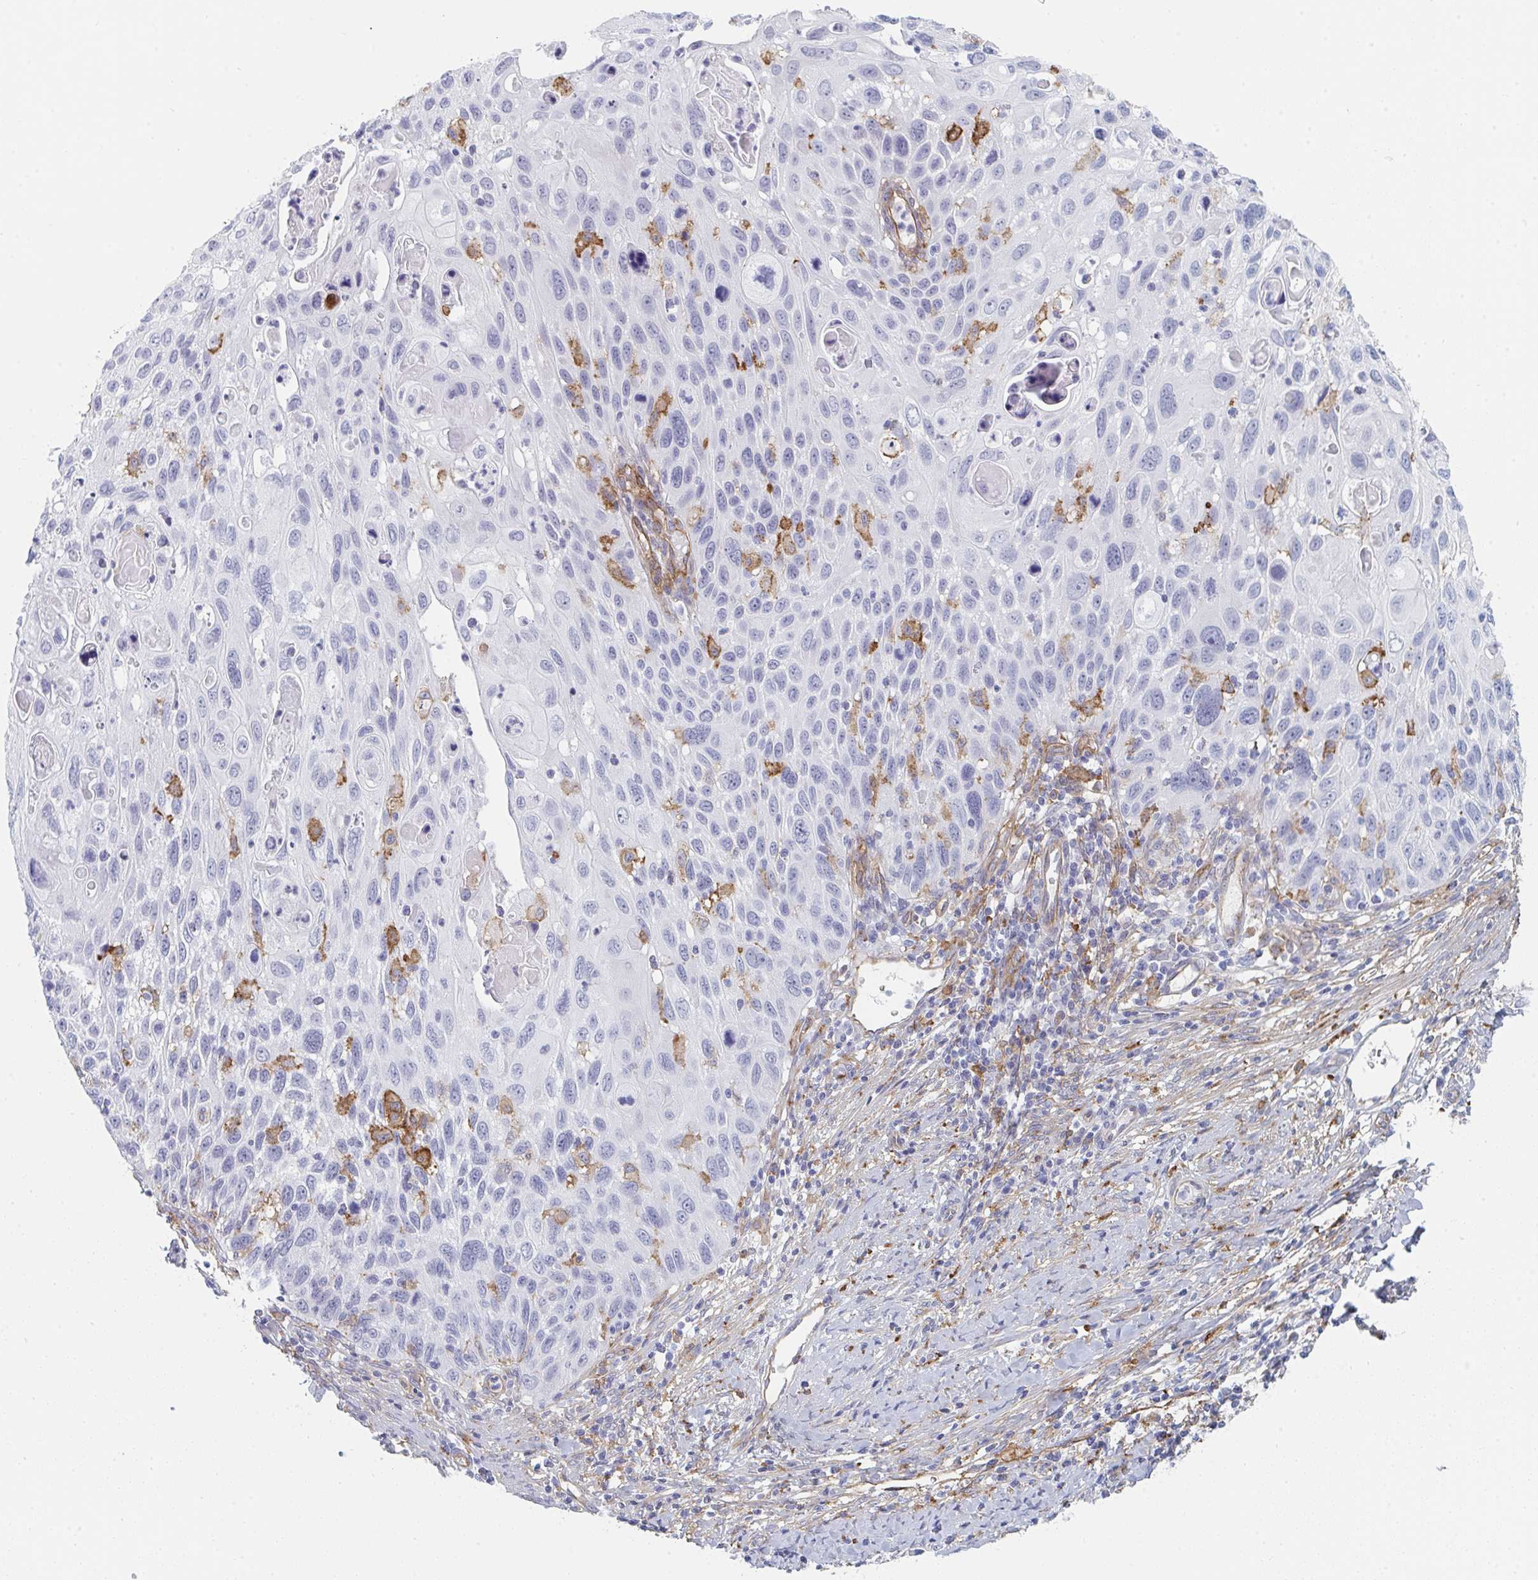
{"staining": {"intensity": "negative", "quantity": "none", "location": "none"}, "tissue": "cervical cancer", "cell_type": "Tumor cells", "image_type": "cancer", "snomed": [{"axis": "morphology", "description": "Squamous cell carcinoma, NOS"}, {"axis": "topography", "description": "Cervix"}], "caption": "Cervical cancer (squamous cell carcinoma) was stained to show a protein in brown. There is no significant staining in tumor cells. (Stains: DAB immunohistochemistry with hematoxylin counter stain, Microscopy: brightfield microscopy at high magnification).", "gene": "DAB2", "patient": {"sex": "female", "age": 70}}